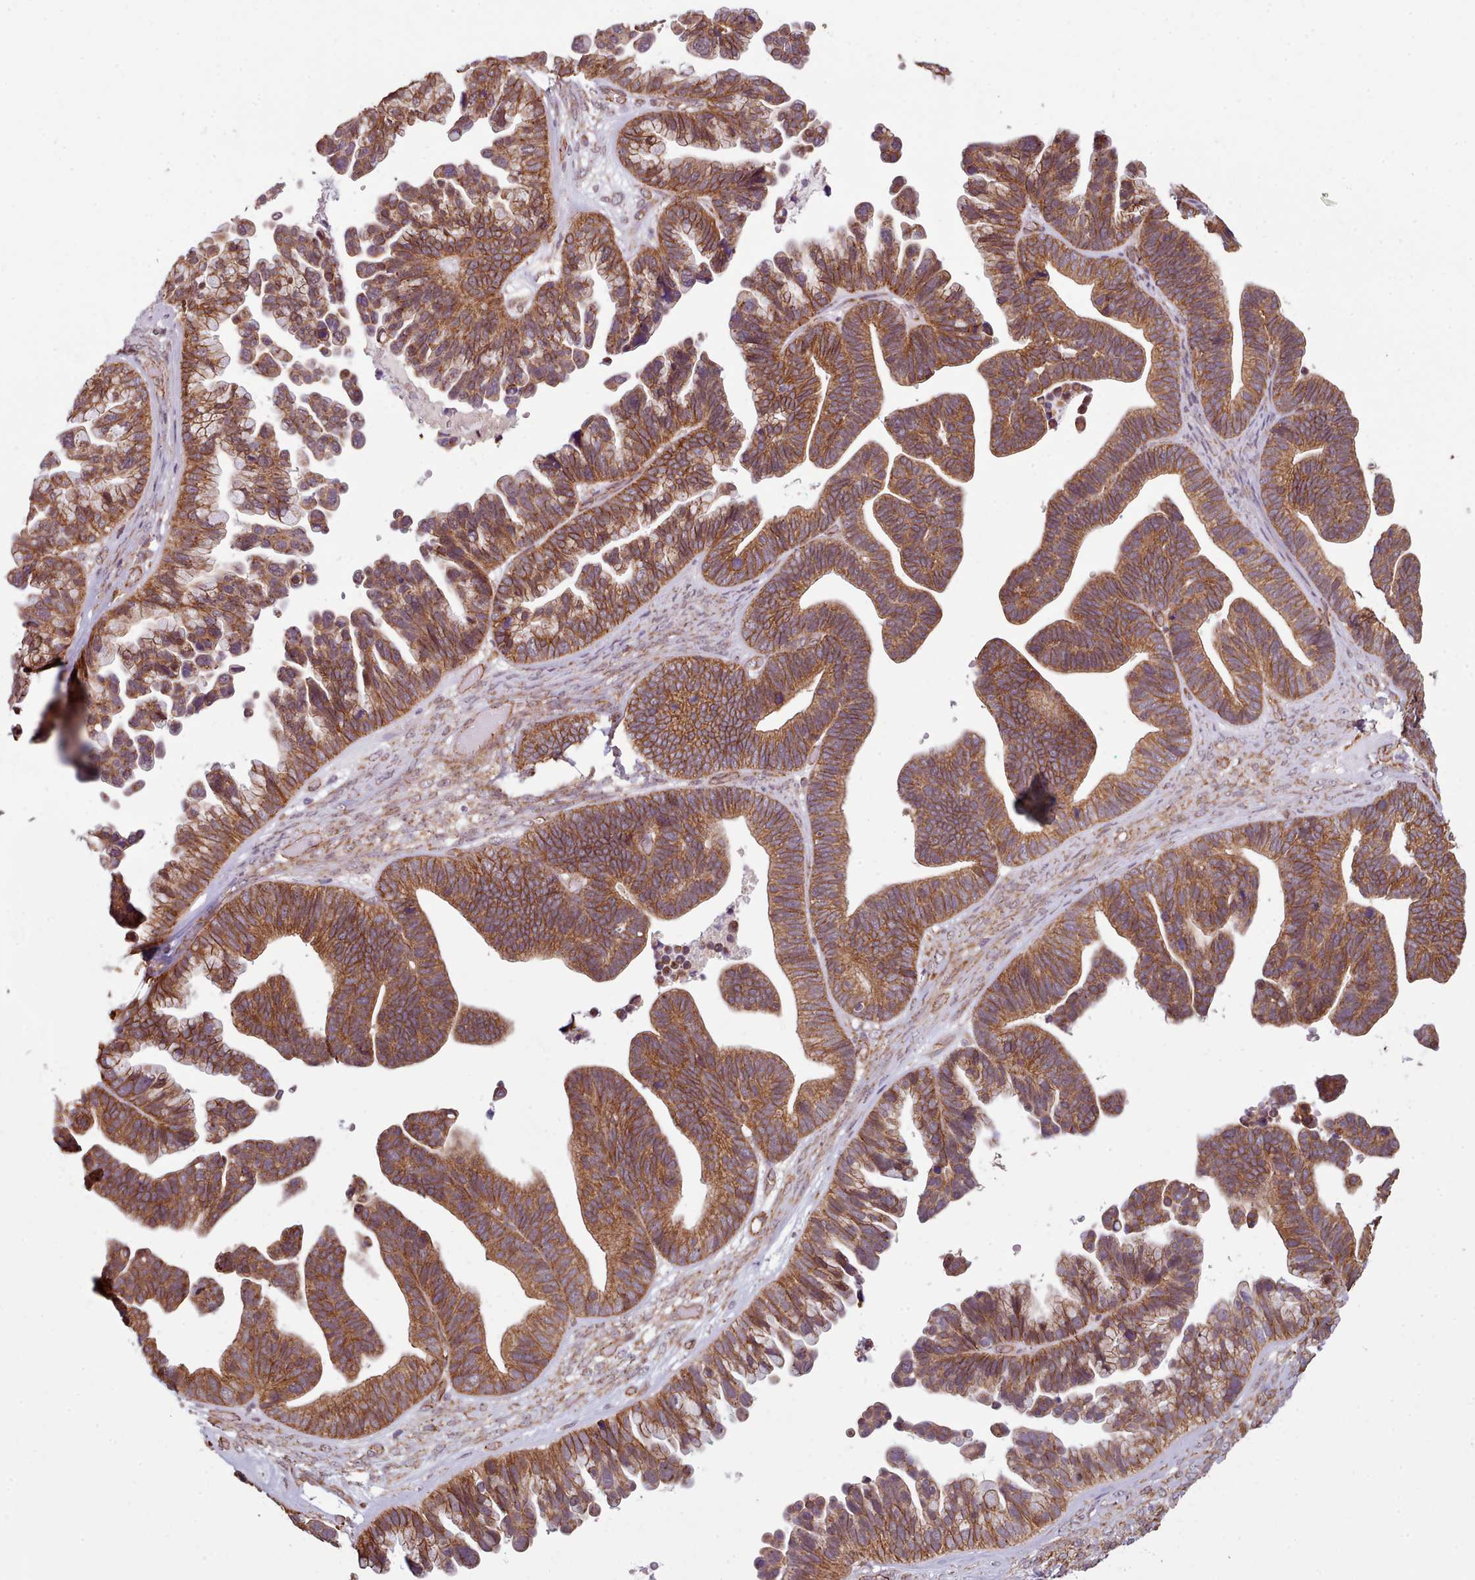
{"staining": {"intensity": "strong", "quantity": ">75%", "location": "cytoplasmic/membranous"}, "tissue": "ovarian cancer", "cell_type": "Tumor cells", "image_type": "cancer", "snomed": [{"axis": "morphology", "description": "Cystadenocarcinoma, serous, NOS"}, {"axis": "topography", "description": "Ovary"}], "caption": "DAB (3,3'-diaminobenzidine) immunohistochemical staining of serous cystadenocarcinoma (ovarian) demonstrates strong cytoplasmic/membranous protein positivity in approximately >75% of tumor cells.", "gene": "MRPL46", "patient": {"sex": "female", "age": 56}}